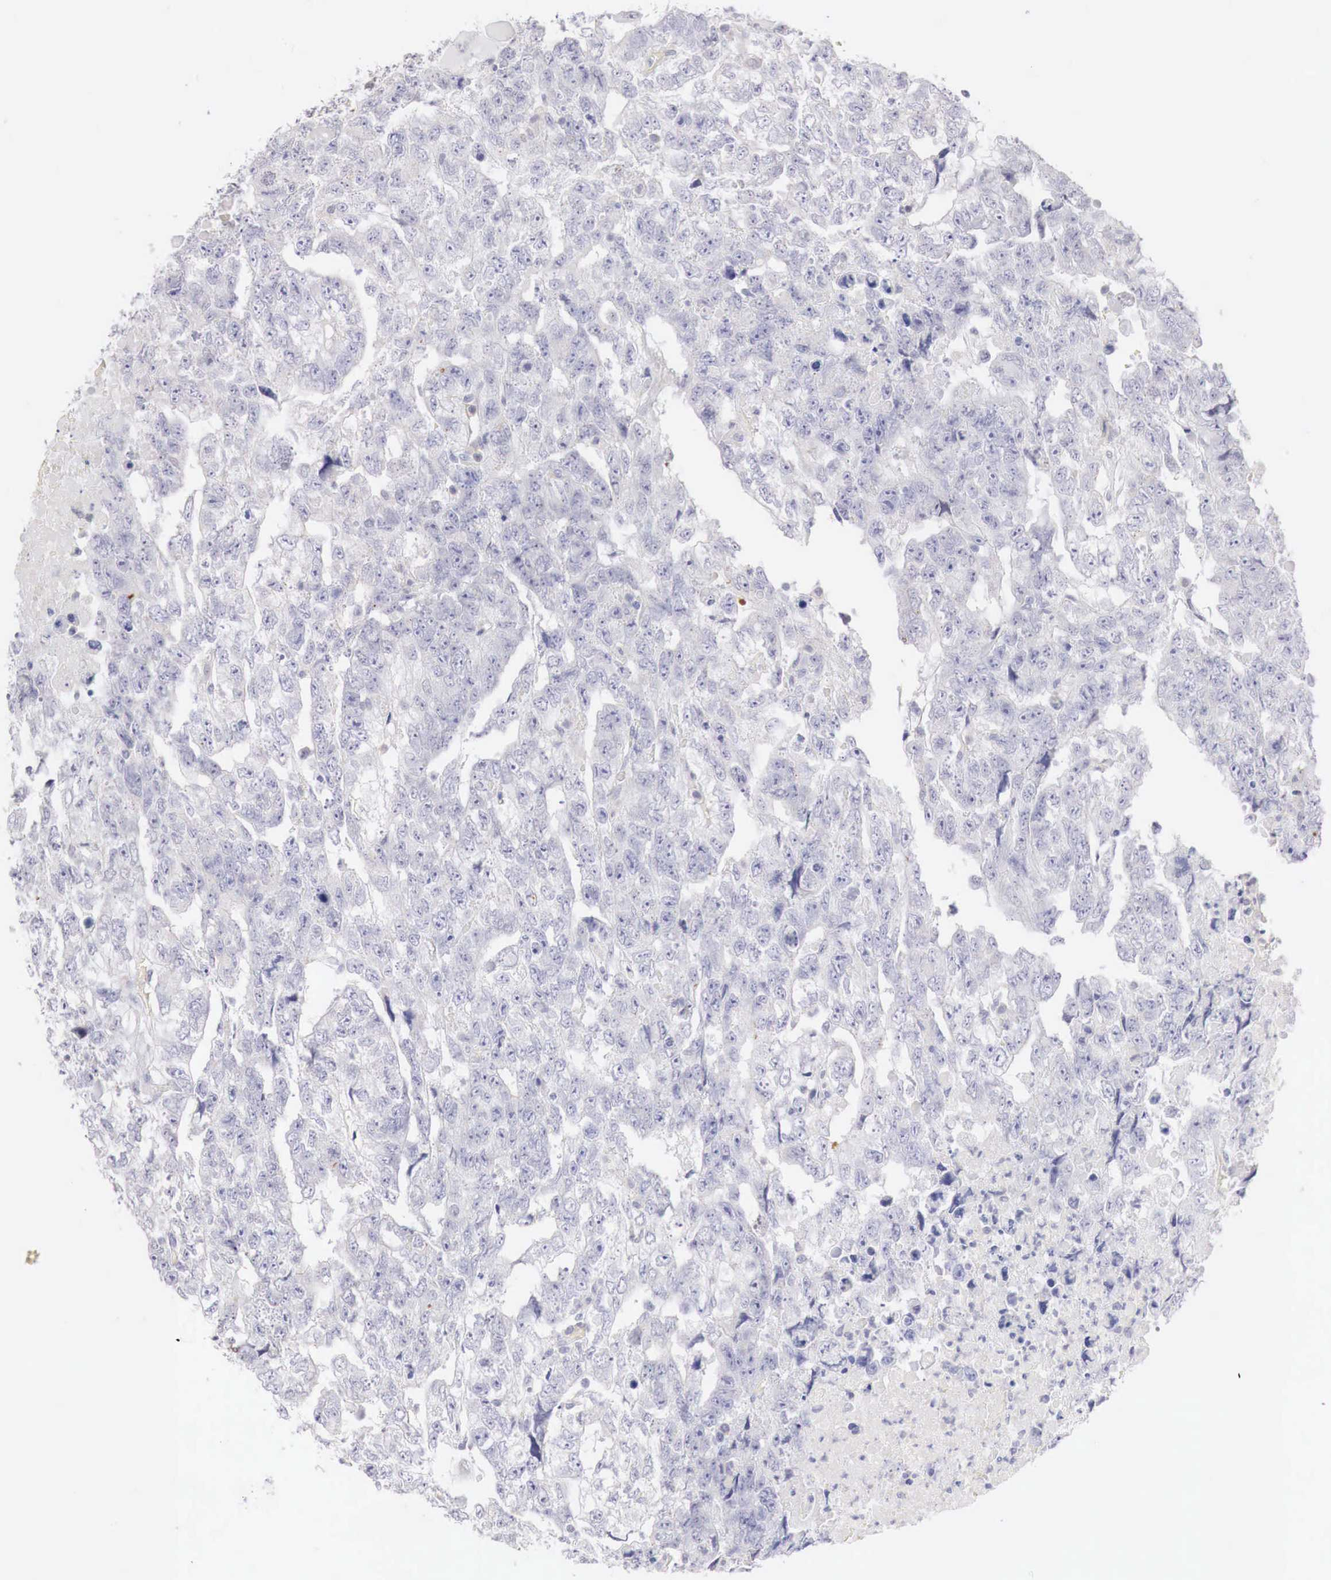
{"staining": {"intensity": "negative", "quantity": "none", "location": "none"}, "tissue": "testis cancer", "cell_type": "Tumor cells", "image_type": "cancer", "snomed": [{"axis": "morphology", "description": "Carcinoma, Embryonal, NOS"}, {"axis": "topography", "description": "Testis"}], "caption": "Testis embryonal carcinoma stained for a protein using immunohistochemistry exhibits no expression tumor cells.", "gene": "TRIM13", "patient": {"sex": "male", "age": 36}}